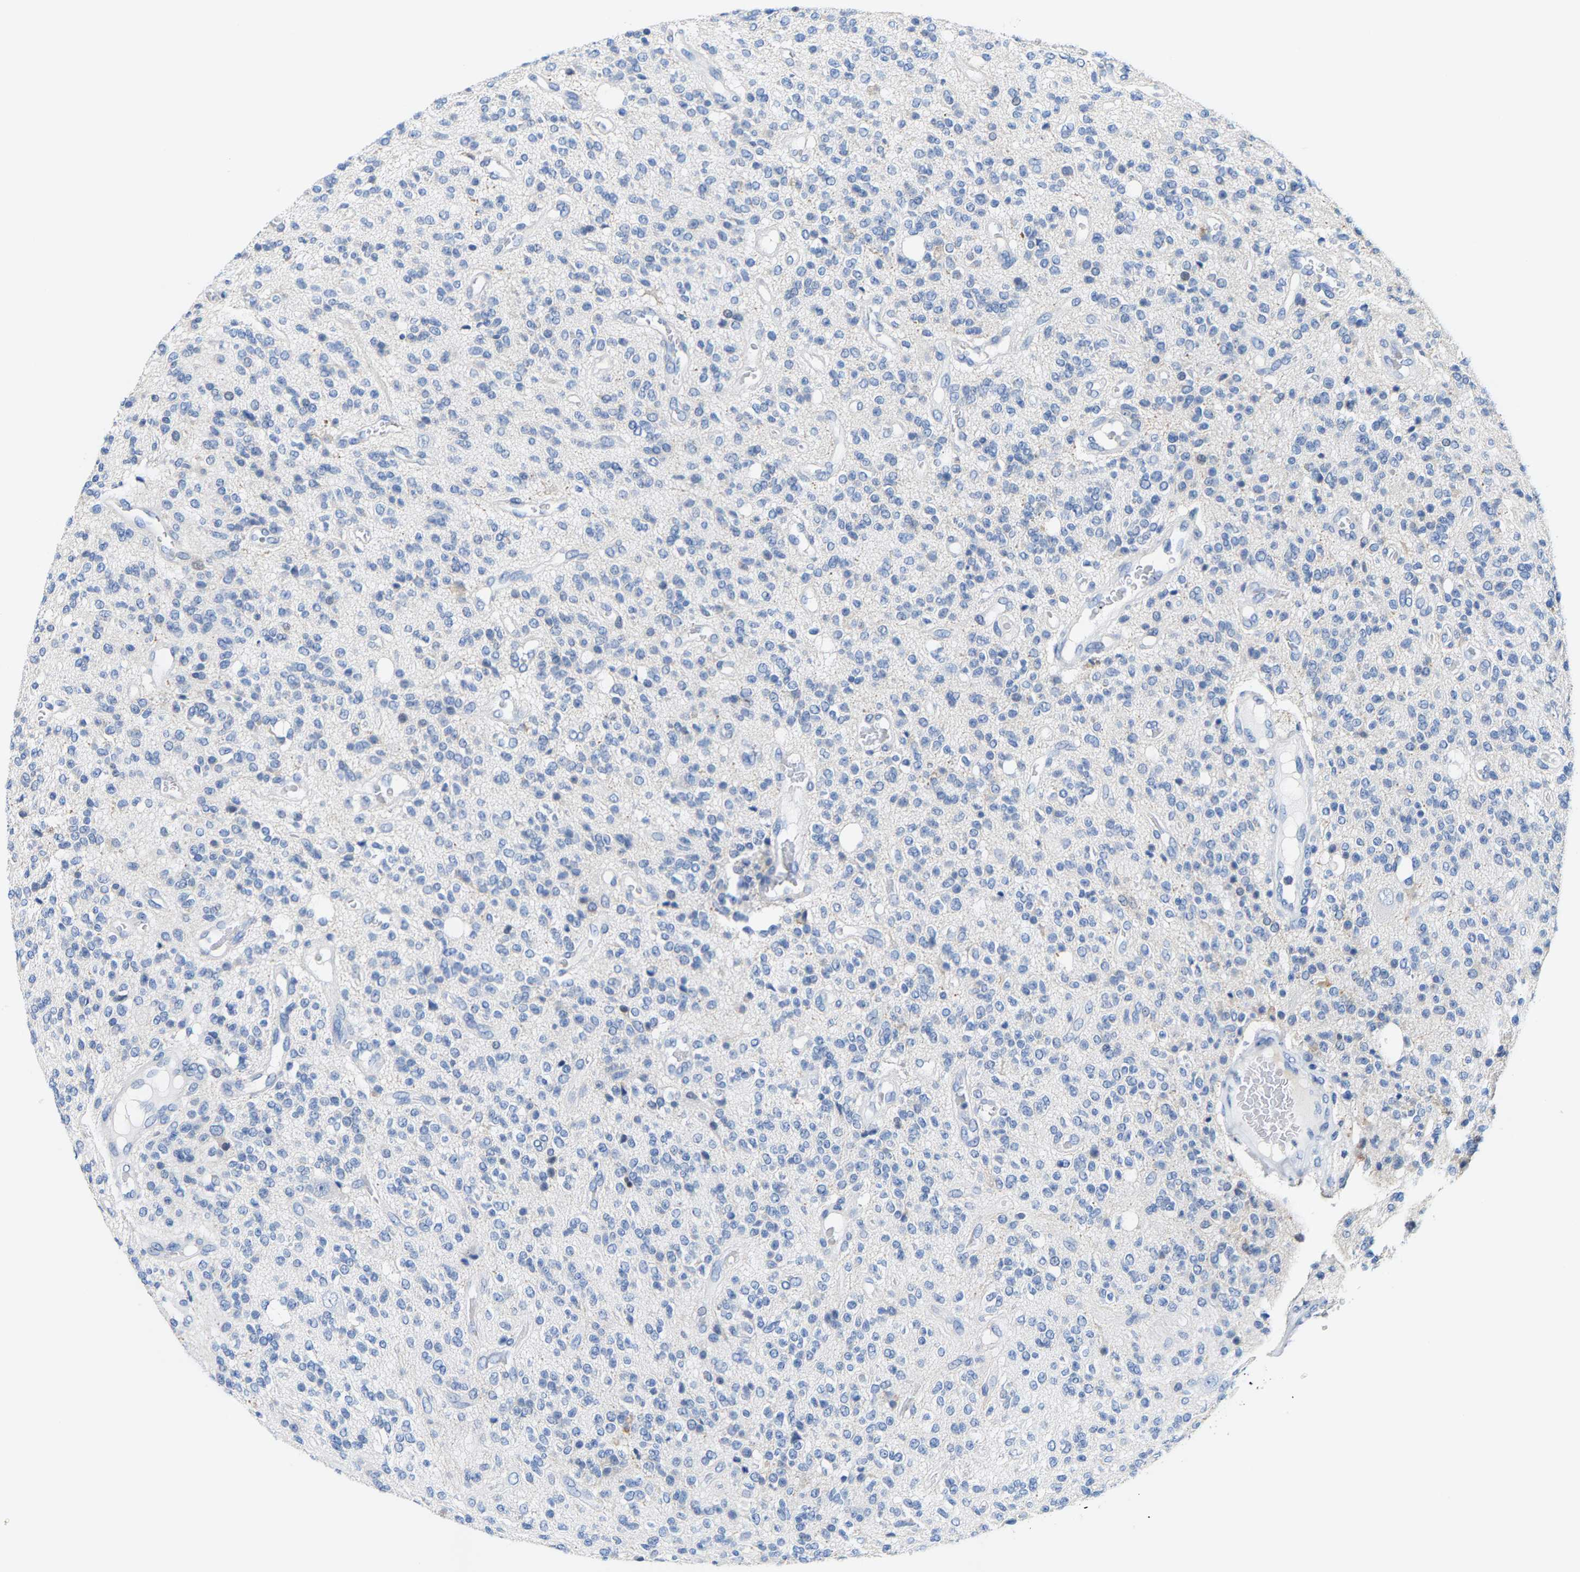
{"staining": {"intensity": "negative", "quantity": "none", "location": "none"}, "tissue": "glioma", "cell_type": "Tumor cells", "image_type": "cancer", "snomed": [{"axis": "morphology", "description": "Glioma, malignant, High grade"}, {"axis": "topography", "description": "Brain"}], "caption": "This is a histopathology image of IHC staining of glioma, which shows no staining in tumor cells.", "gene": "KLHL1", "patient": {"sex": "male", "age": 34}}